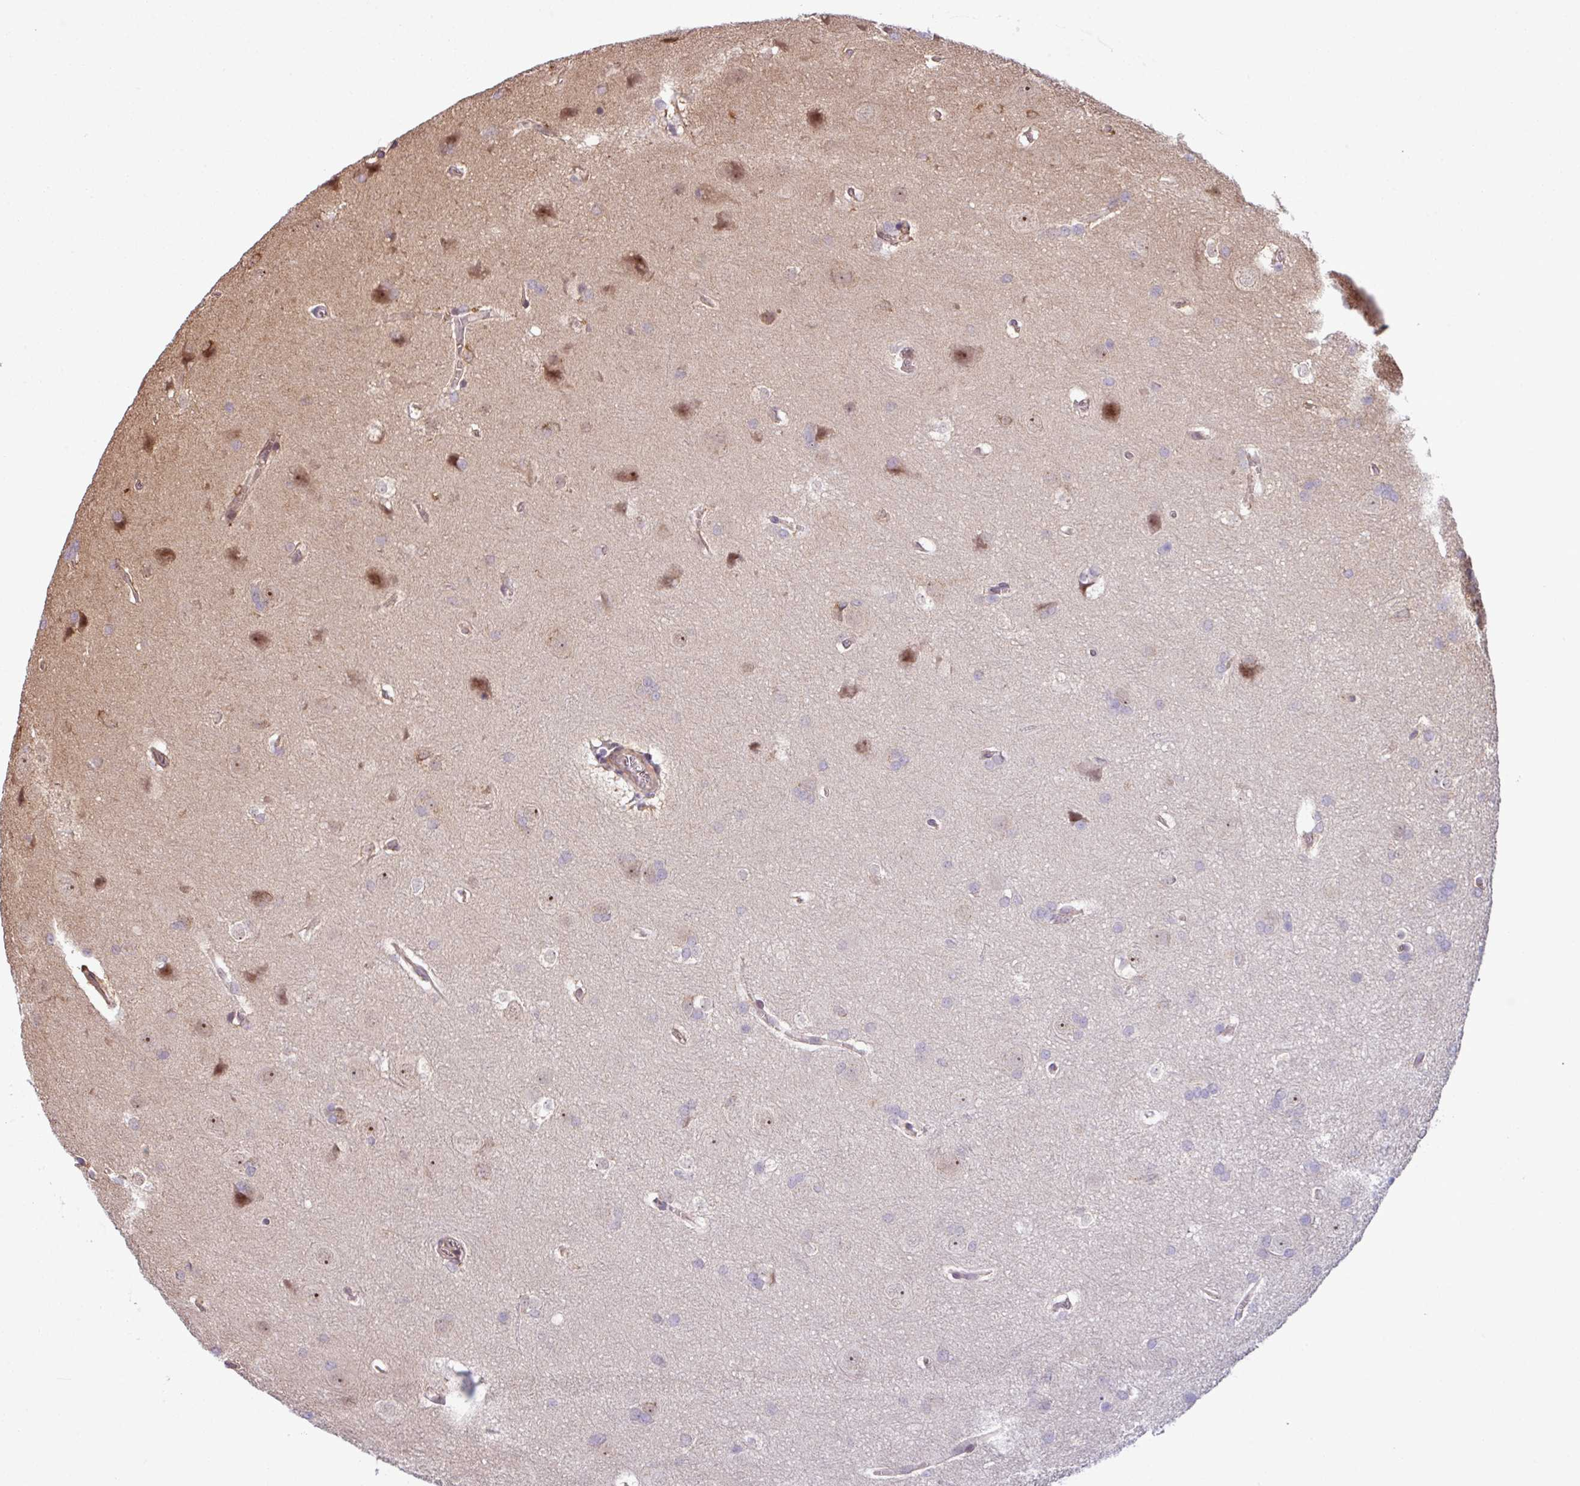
{"staining": {"intensity": "negative", "quantity": "none", "location": "none"}, "tissue": "glioma", "cell_type": "Tumor cells", "image_type": "cancer", "snomed": [{"axis": "morphology", "description": "Glioma, malignant, Low grade"}, {"axis": "topography", "description": "Brain"}], "caption": "An immunohistochemistry (IHC) image of malignant glioma (low-grade) is shown. There is no staining in tumor cells of malignant glioma (low-grade). The staining was performed using DAB (3,3'-diaminobenzidine) to visualize the protein expression in brown, while the nuclei were stained in blue with hematoxylin (Magnification: 20x).", "gene": "C7orf50", "patient": {"sex": "female", "age": 34}}